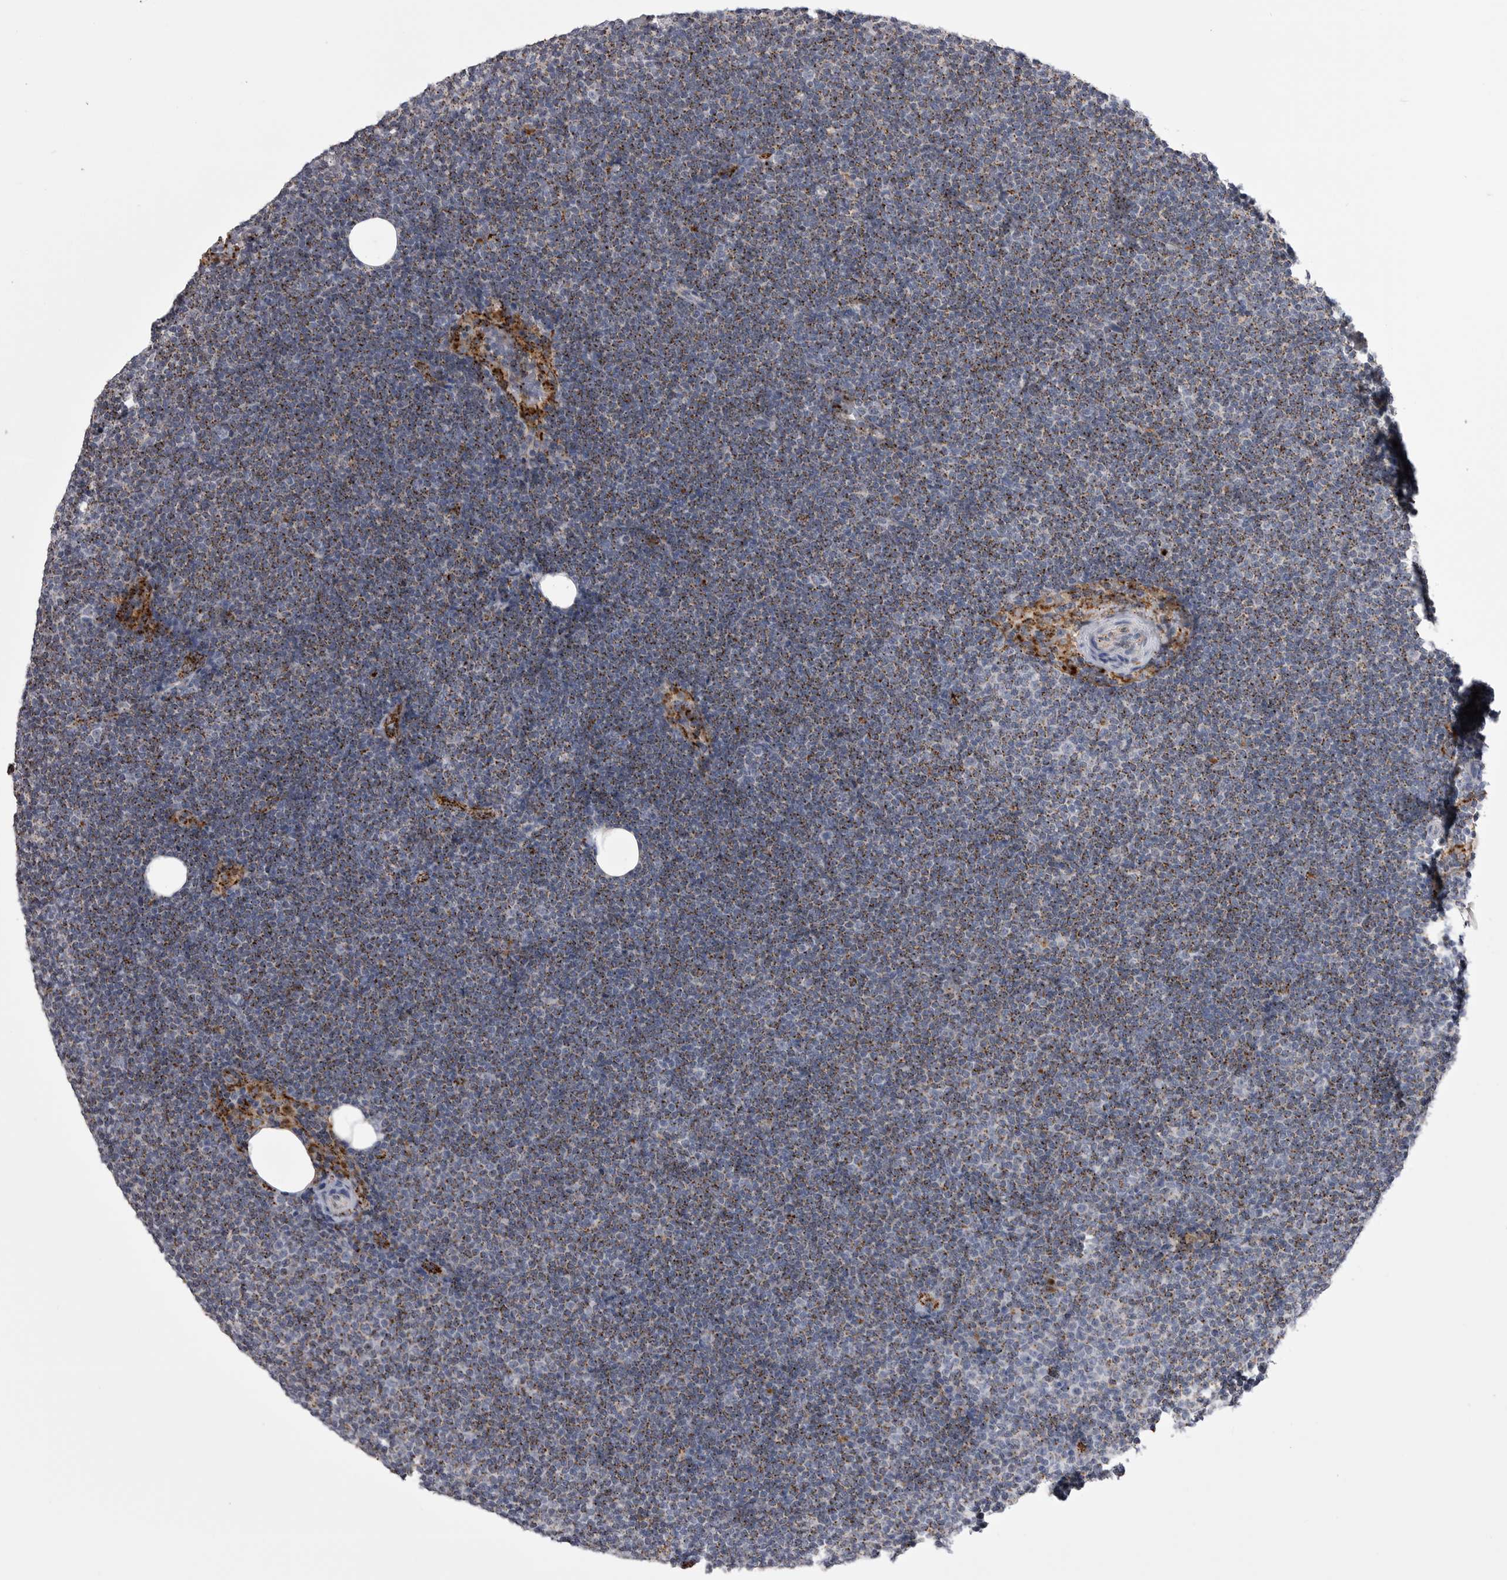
{"staining": {"intensity": "moderate", "quantity": ">75%", "location": "cytoplasmic/membranous"}, "tissue": "lymphoma", "cell_type": "Tumor cells", "image_type": "cancer", "snomed": [{"axis": "morphology", "description": "Malignant lymphoma, non-Hodgkin's type, Low grade"}, {"axis": "topography", "description": "Lymph node"}], "caption": "Immunohistochemical staining of malignant lymphoma, non-Hodgkin's type (low-grade) demonstrates moderate cytoplasmic/membranous protein expression in approximately >75% of tumor cells.", "gene": "PSPN", "patient": {"sex": "female", "age": 53}}